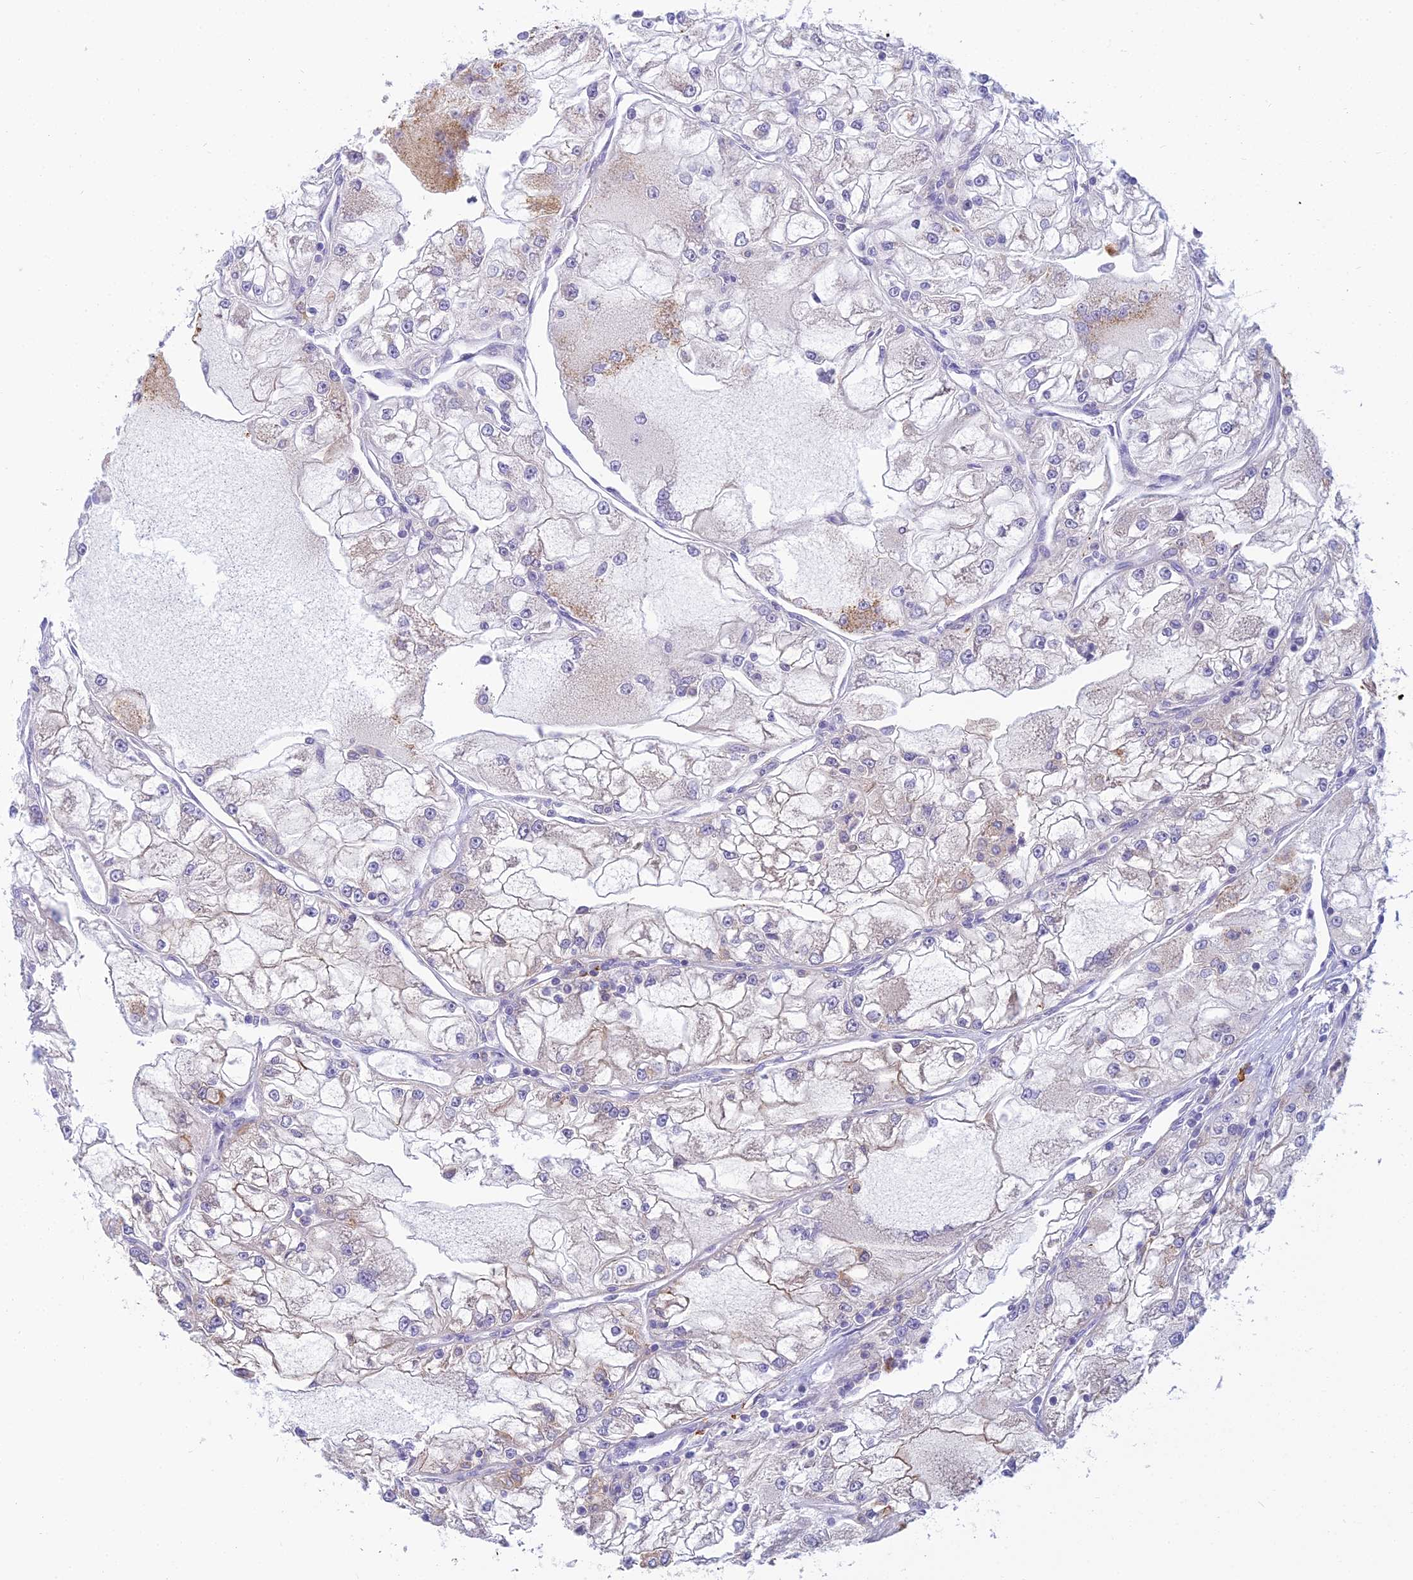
{"staining": {"intensity": "weak", "quantity": "<25%", "location": "cytoplasmic/membranous"}, "tissue": "renal cancer", "cell_type": "Tumor cells", "image_type": "cancer", "snomed": [{"axis": "morphology", "description": "Adenocarcinoma, NOS"}, {"axis": "topography", "description": "Kidney"}], "caption": "IHC histopathology image of human renal adenocarcinoma stained for a protein (brown), which exhibits no positivity in tumor cells.", "gene": "UBE2G1", "patient": {"sex": "female", "age": 72}}